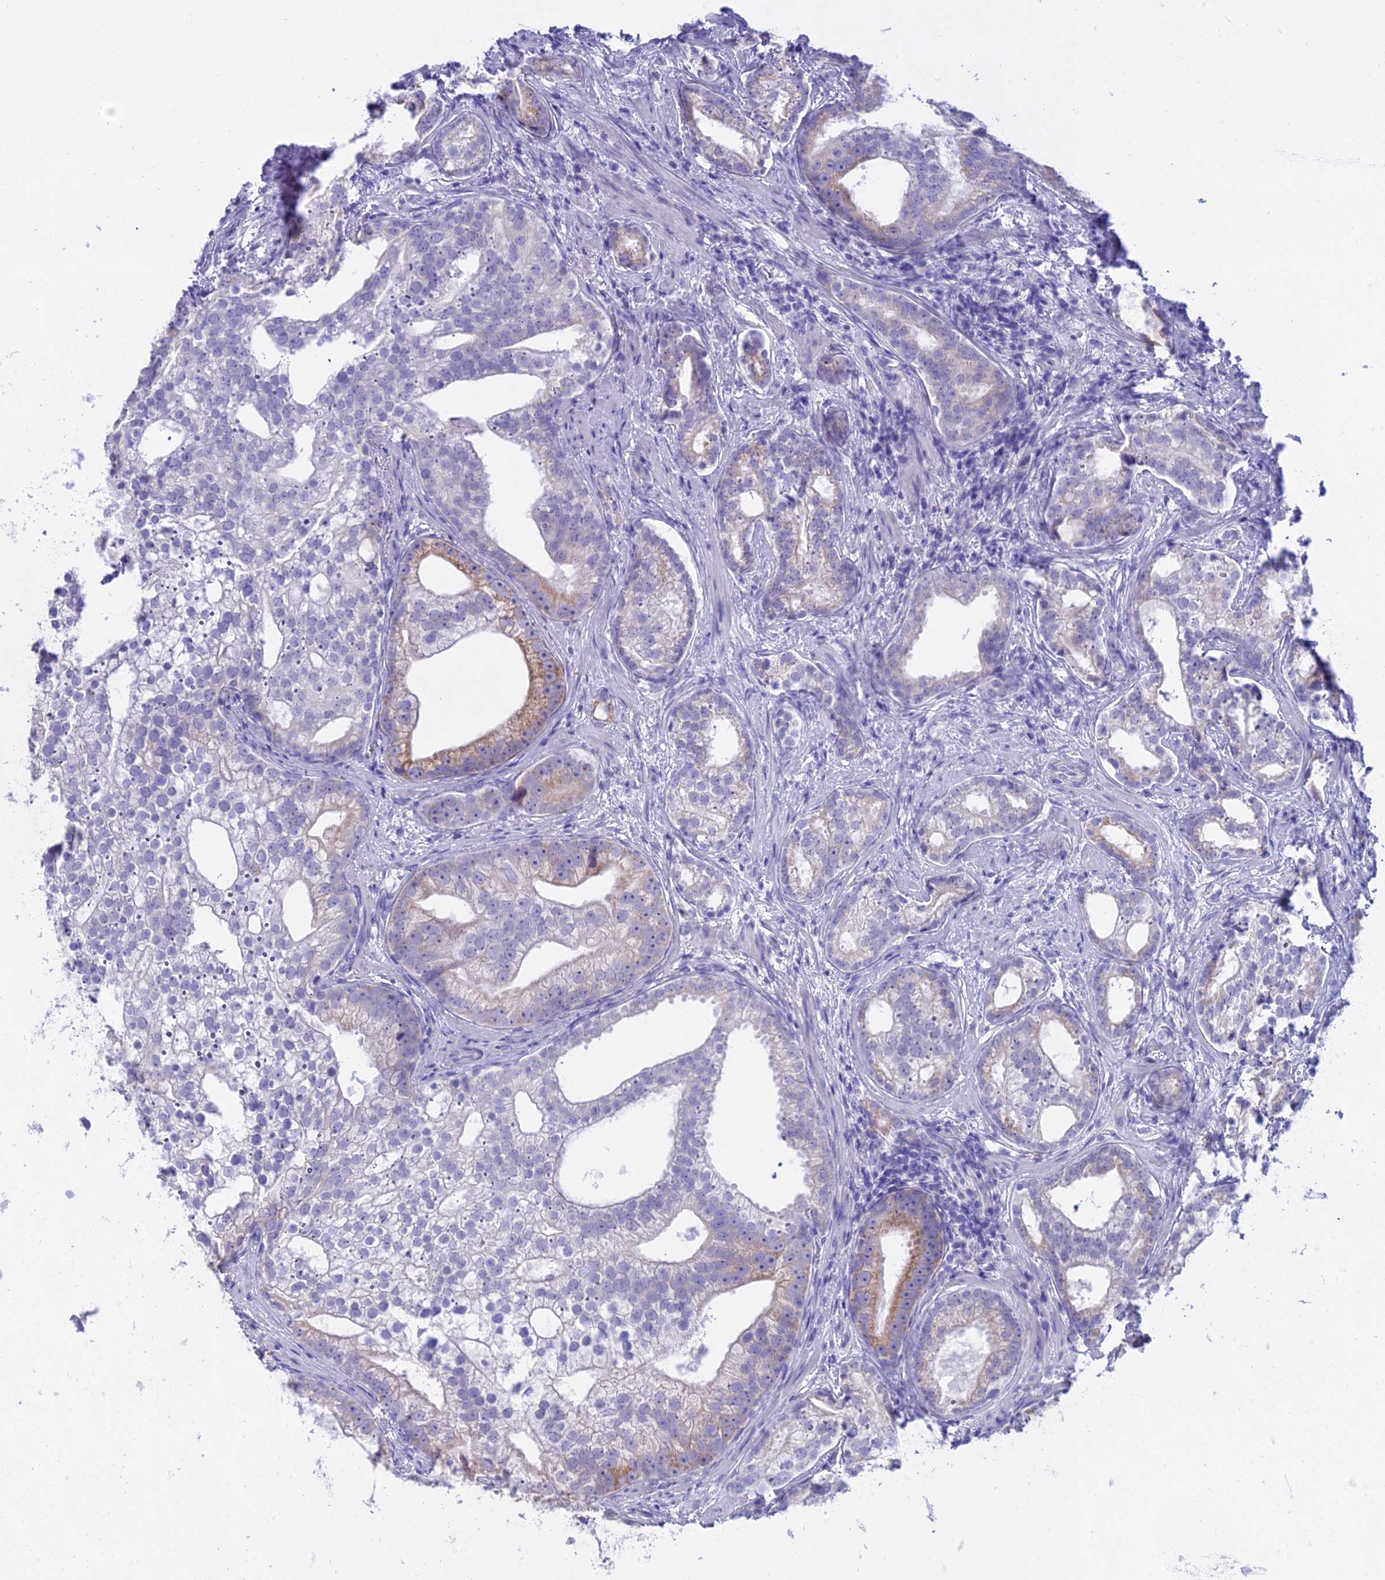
{"staining": {"intensity": "weak", "quantity": "<25%", "location": "cytoplasmic/membranous"}, "tissue": "prostate cancer", "cell_type": "Tumor cells", "image_type": "cancer", "snomed": [{"axis": "morphology", "description": "Adenocarcinoma, High grade"}, {"axis": "topography", "description": "Prostate"}], "caption": "Tumor cells are negative for protein expression in human prostate cancer (high-grade adenocarcinoma).", "gene": "CGB2", "patient": {"sex": "male", "age": 75}}